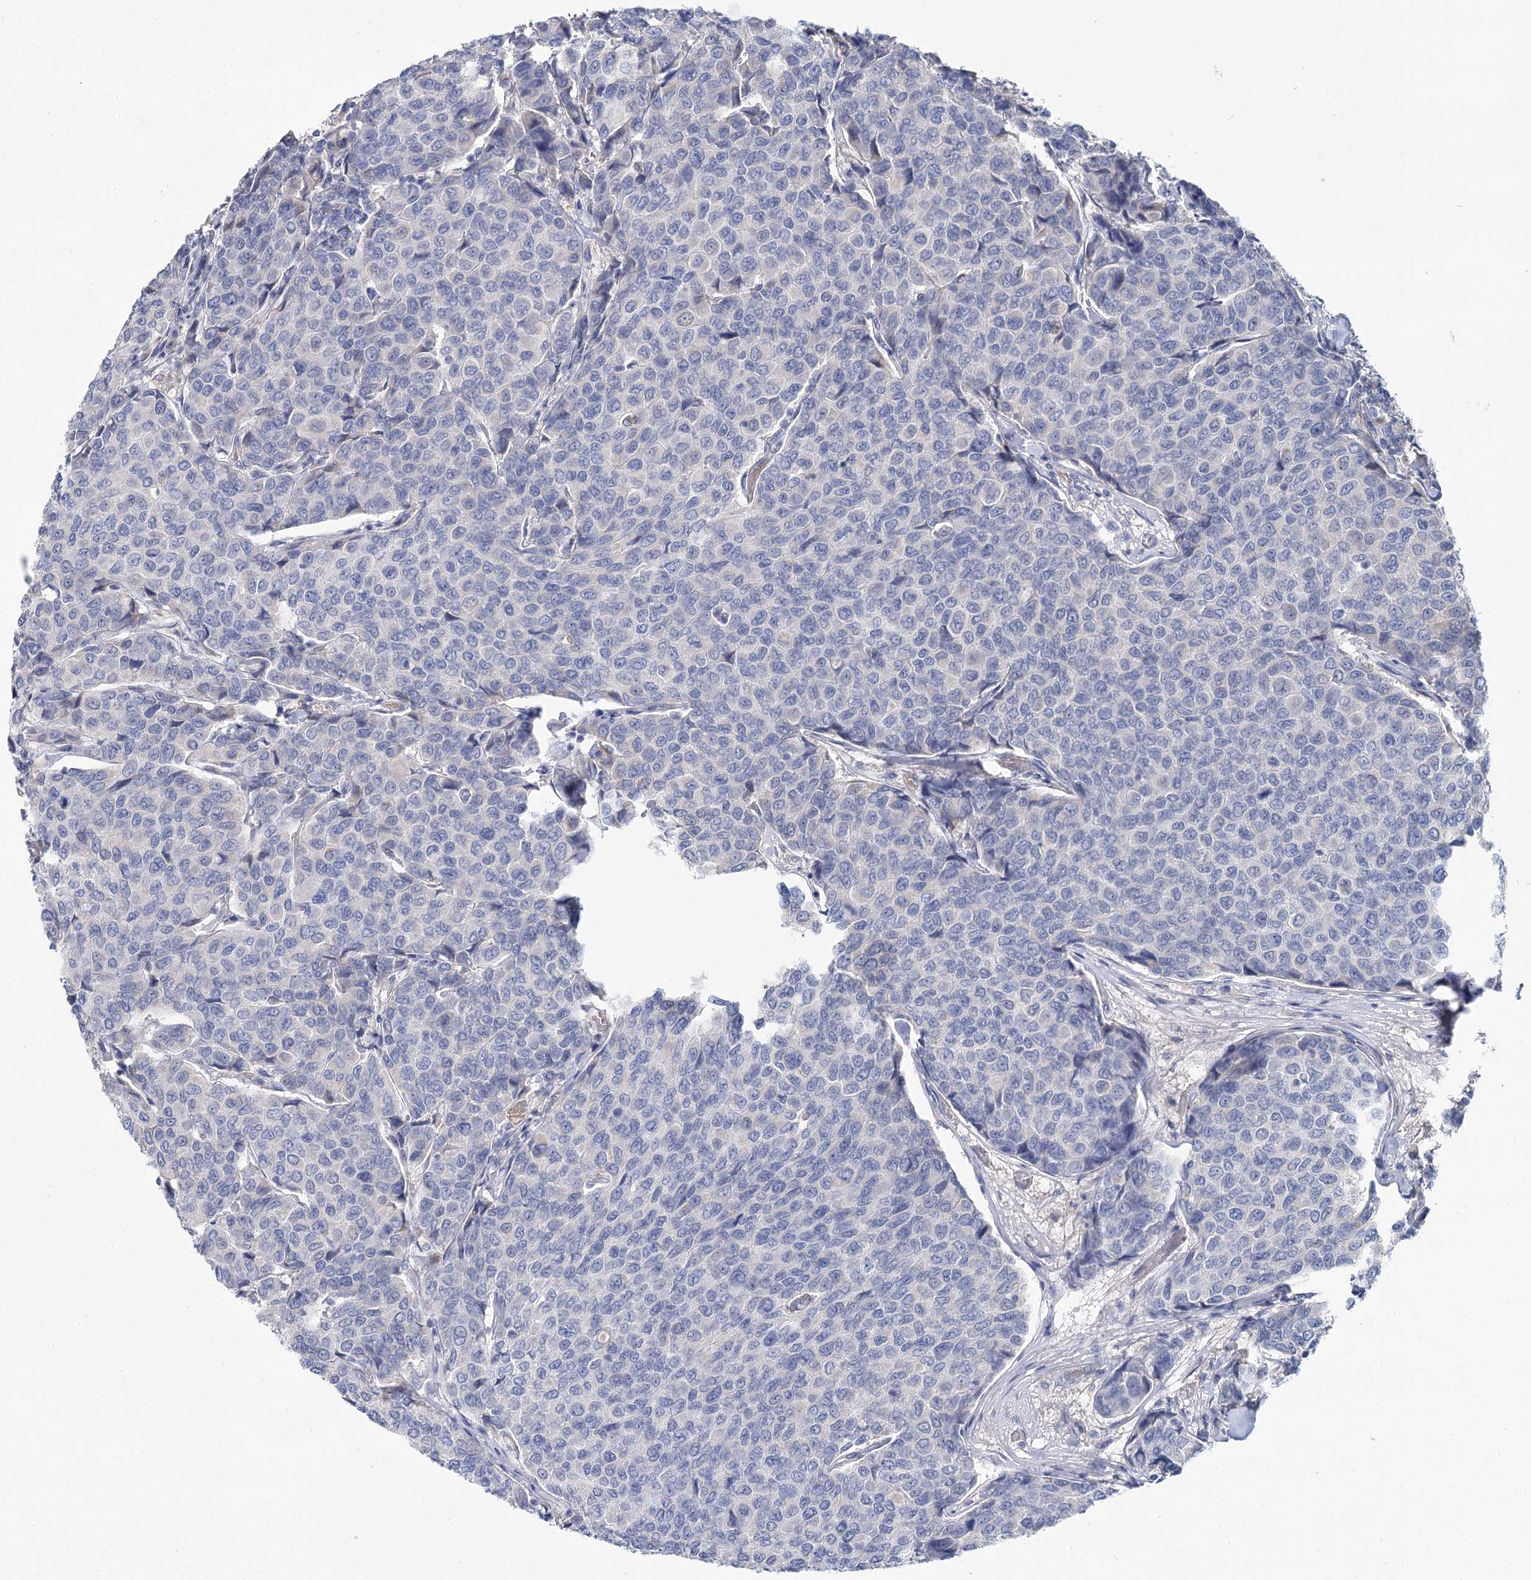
{"staining": {"intensity": "negative", "quantity": "none", "location": "none"}, "tissue": "breast cancer", "cell_type": "Tumor cells", "image_type": "cancer", "snomed": [{"axis": "morphology", "description": "Duct carcinoma"}, {"axis": "topography", "description": "Breast"}], "caption": "Image shows no significant protein positivity in tumor cells of intraductal carcinoma (breast). The staining was performed using DAB to visualize the protein expression in brown, while the nuclei were stained in blue with hematoxylin (Magnification: 20x).", "gene": "ARHGAP44", "patient": {"sex": "female", "age": 55}}